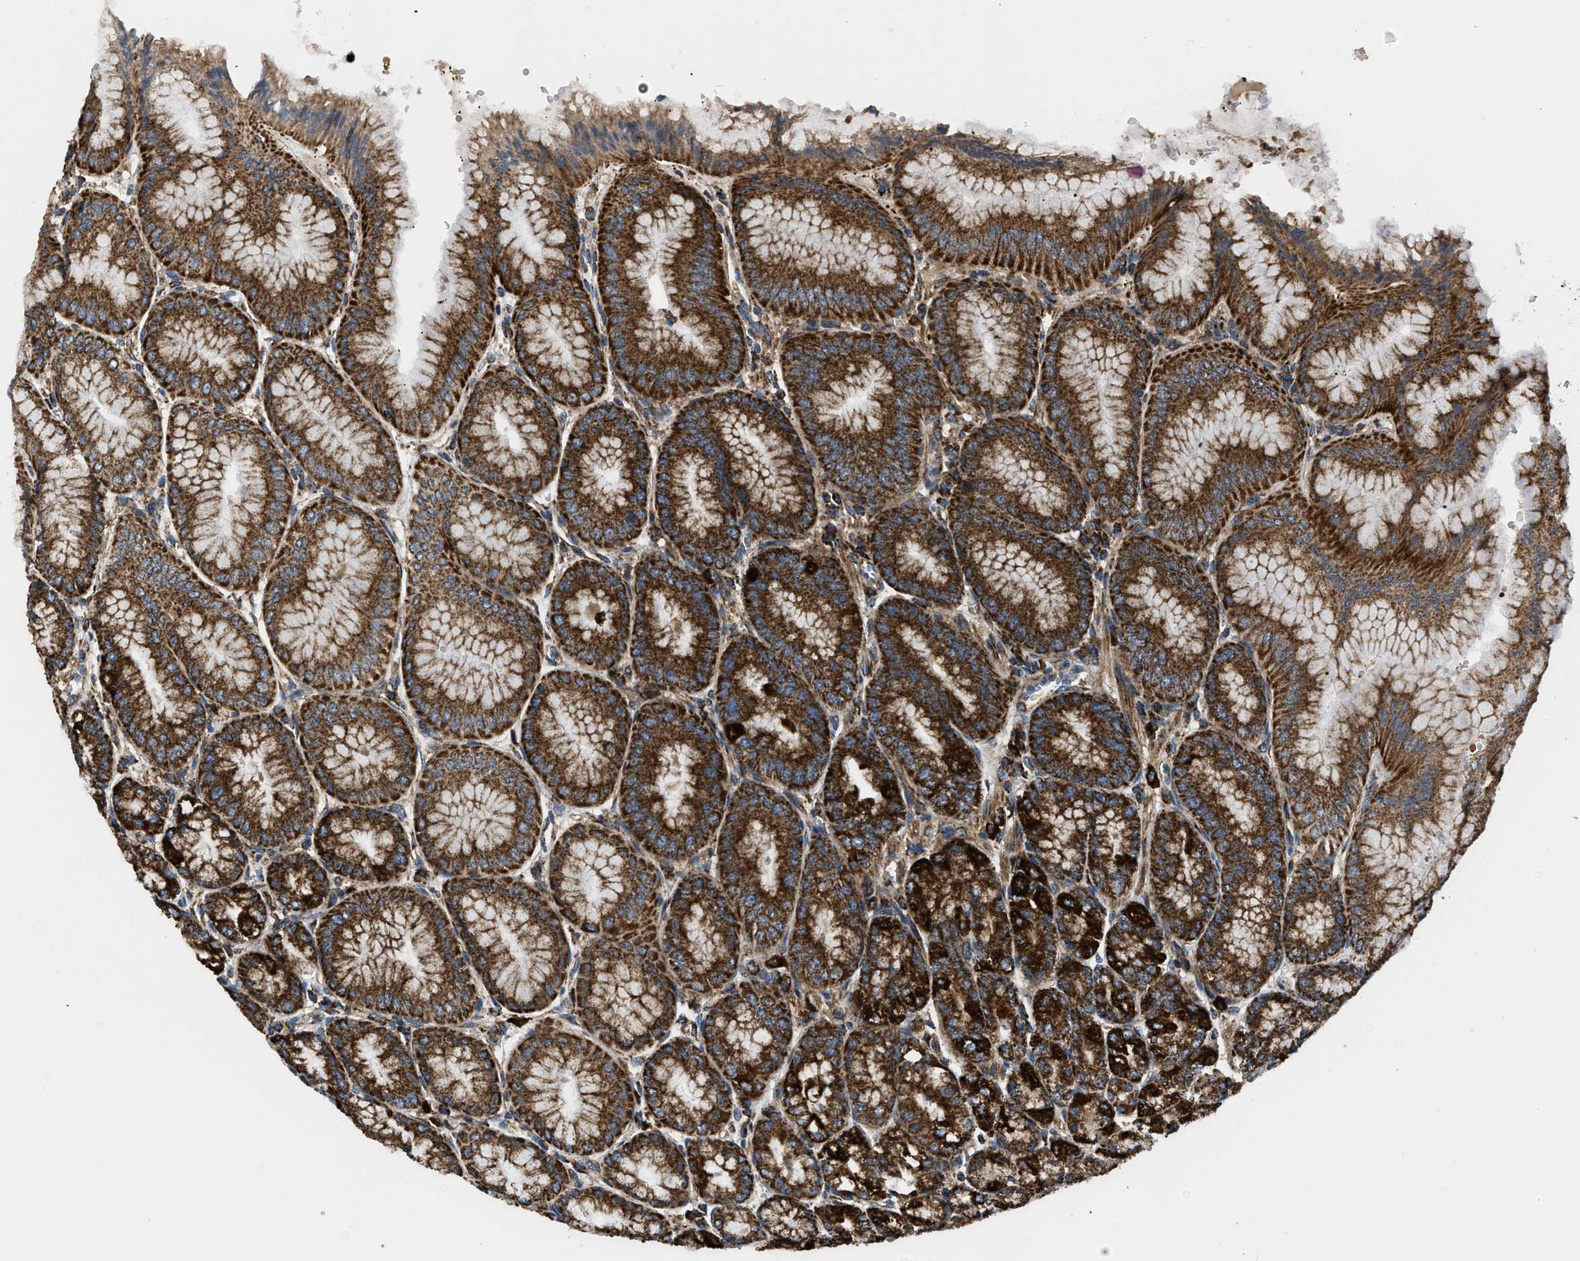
{"staining": {"intensity": "strong", "quantity": ">75%", "location": "cytoplasmic/membranous"}, "tissue": "stomach", "cell_type": "Glandular cells", "image_type": "normal", "snomed": [{"axis": "morphology", "description": "Normal tissue, NOS"}, {"axis": "topography", "description": "Stomach, lower"}], "caption": "Glandular cells display high levels of strong cytoplasmic/membranous staining in about >75% of cells in unremarkable stomach. (Stains: DAB (3,3'-diaminobenzidine) in brown, nuclei in blue, Microscopy: brightfield microscopy at high magnification).", "gene": "OPTN", "patient": {"sex": "male", "age": 71}}